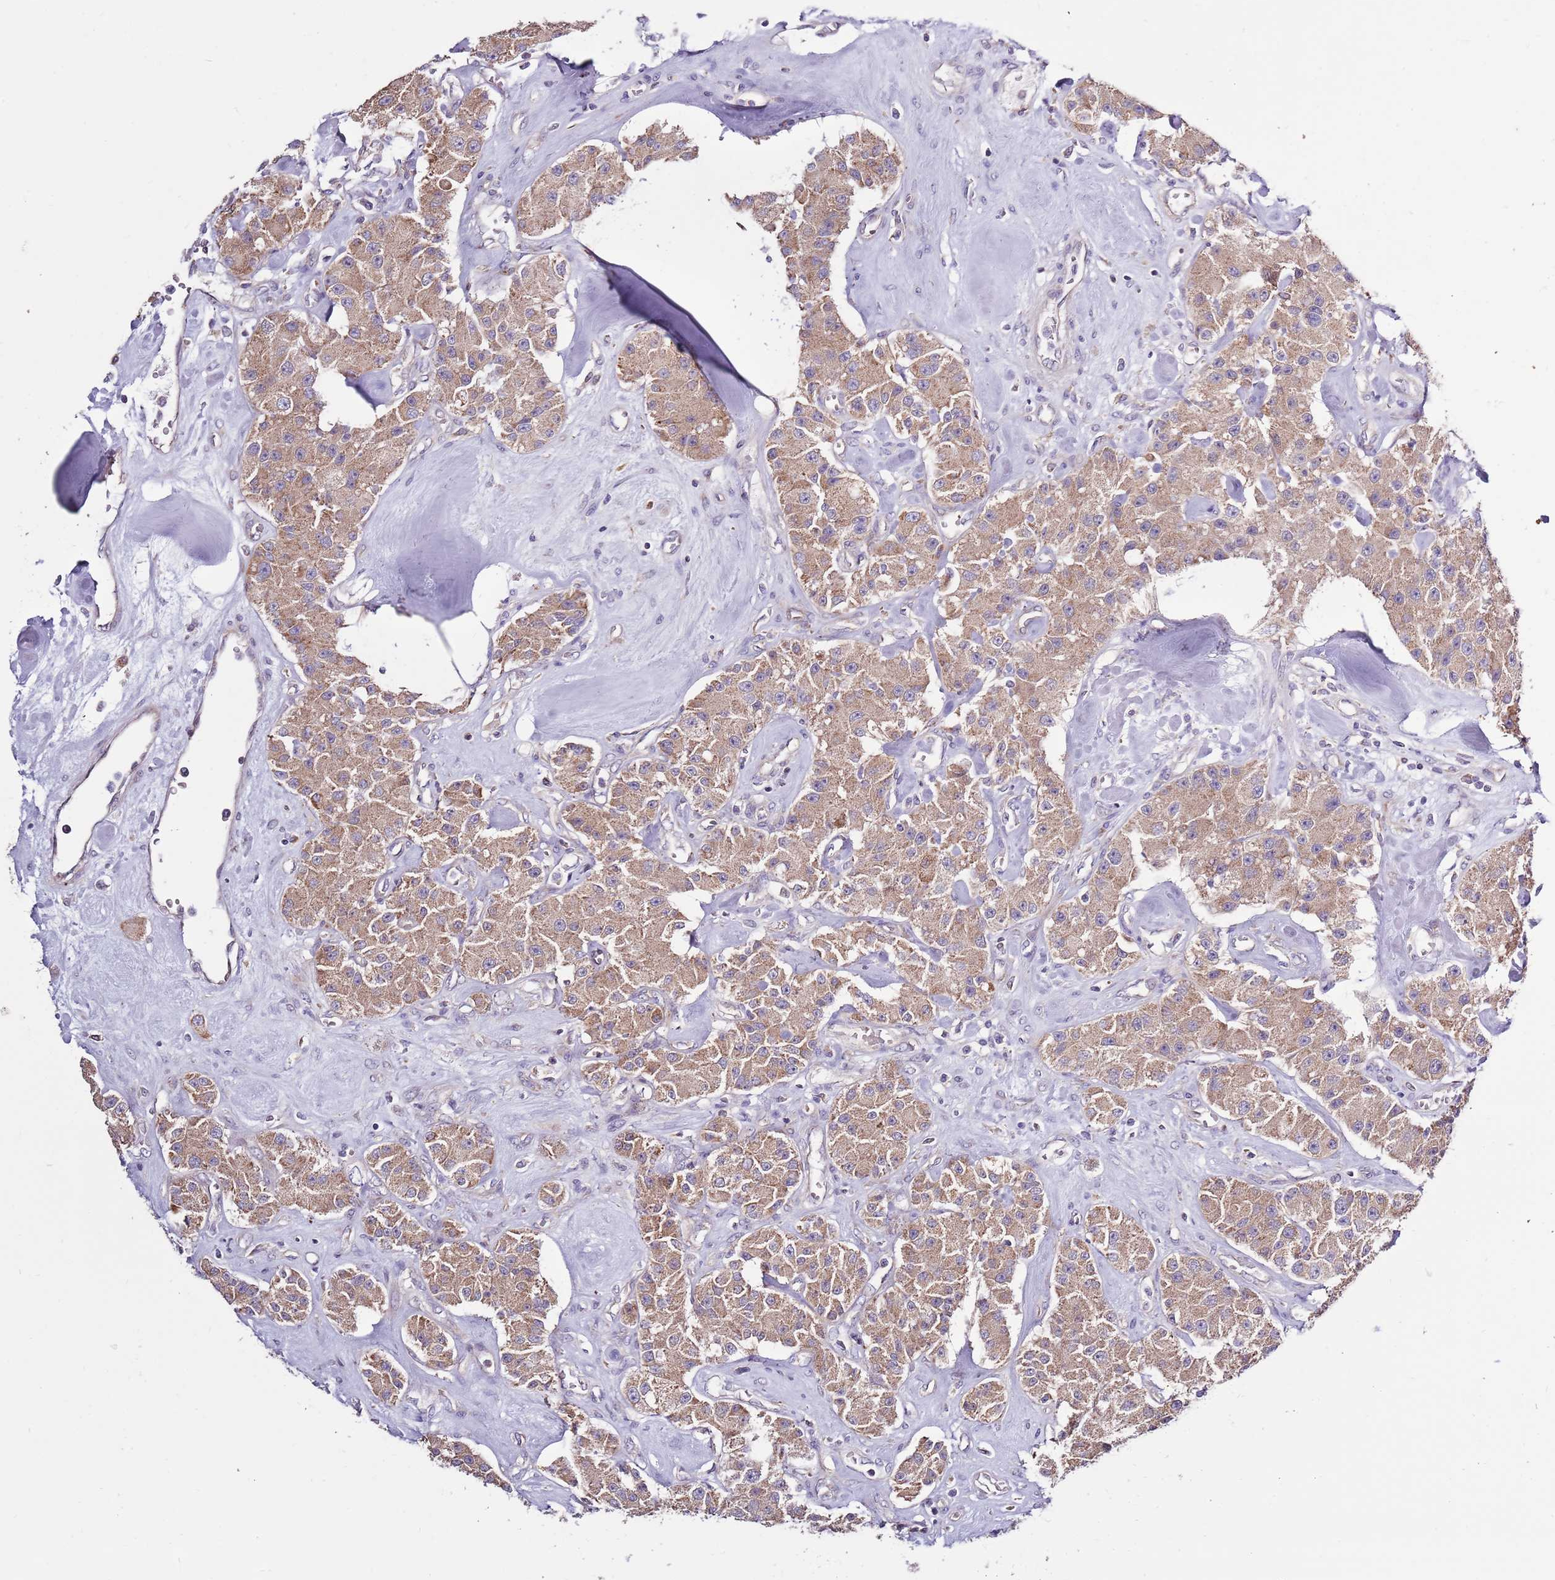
{"staining": {"intensity": "moderate", "quantity": ">75%", "location": "cytoplasmic/membranous"}, "tissue": "carcinoid", "cell_type": "Tumor cells", "image_type": "cancer", "snomed": [{"axis": "morphology", "description": "Carcinoid, malignant, NOS"}, {"axis": "topography", "description": "Pancreas"}], "caption": "Protein analysis of carcinoid tissue exhibits moderate cytoplasmic/membranous expression in approximately >75% of tumor cells.", "gene": "SMG1", "patient": {"sex": "male", "age": 41}}